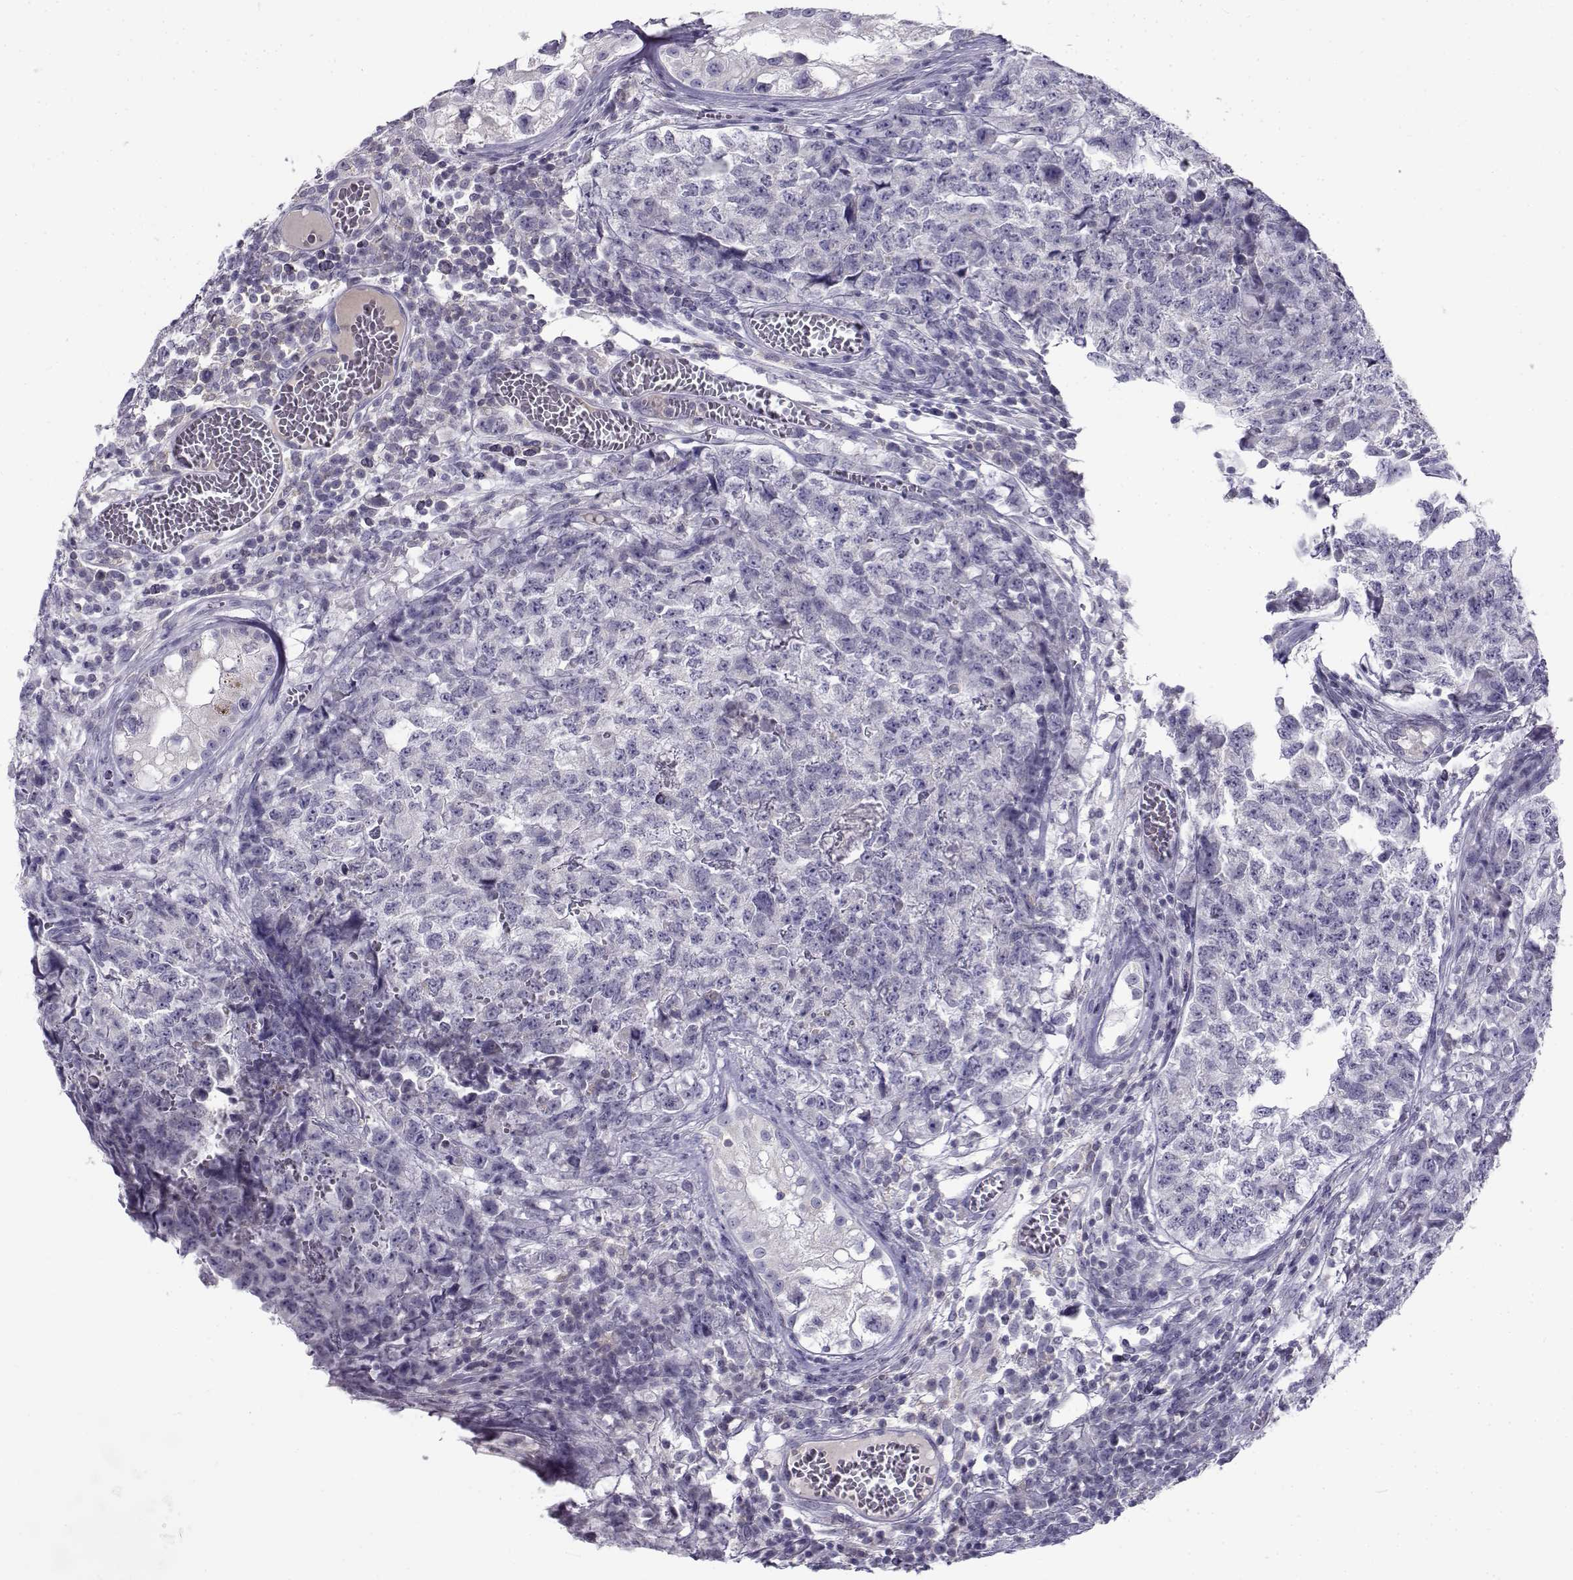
{"staining": {"intensity": "negative", "quantity": "none", "location": "none"}, "tissue": "testis cancer", "cell_type": "Tumor cells", "image_type": "cancer", "snomed": [{"axis": "morphology", "description": "Carcinoma, Embryonal, NOS"}, {"axis": "topography", "description": "Testis"}], "caption": "The image shows no staining of tumor cells in embryonal carcinoma (testis).", "gene": "FAM166A", "patient": {"sex": "male", "age": 23}}